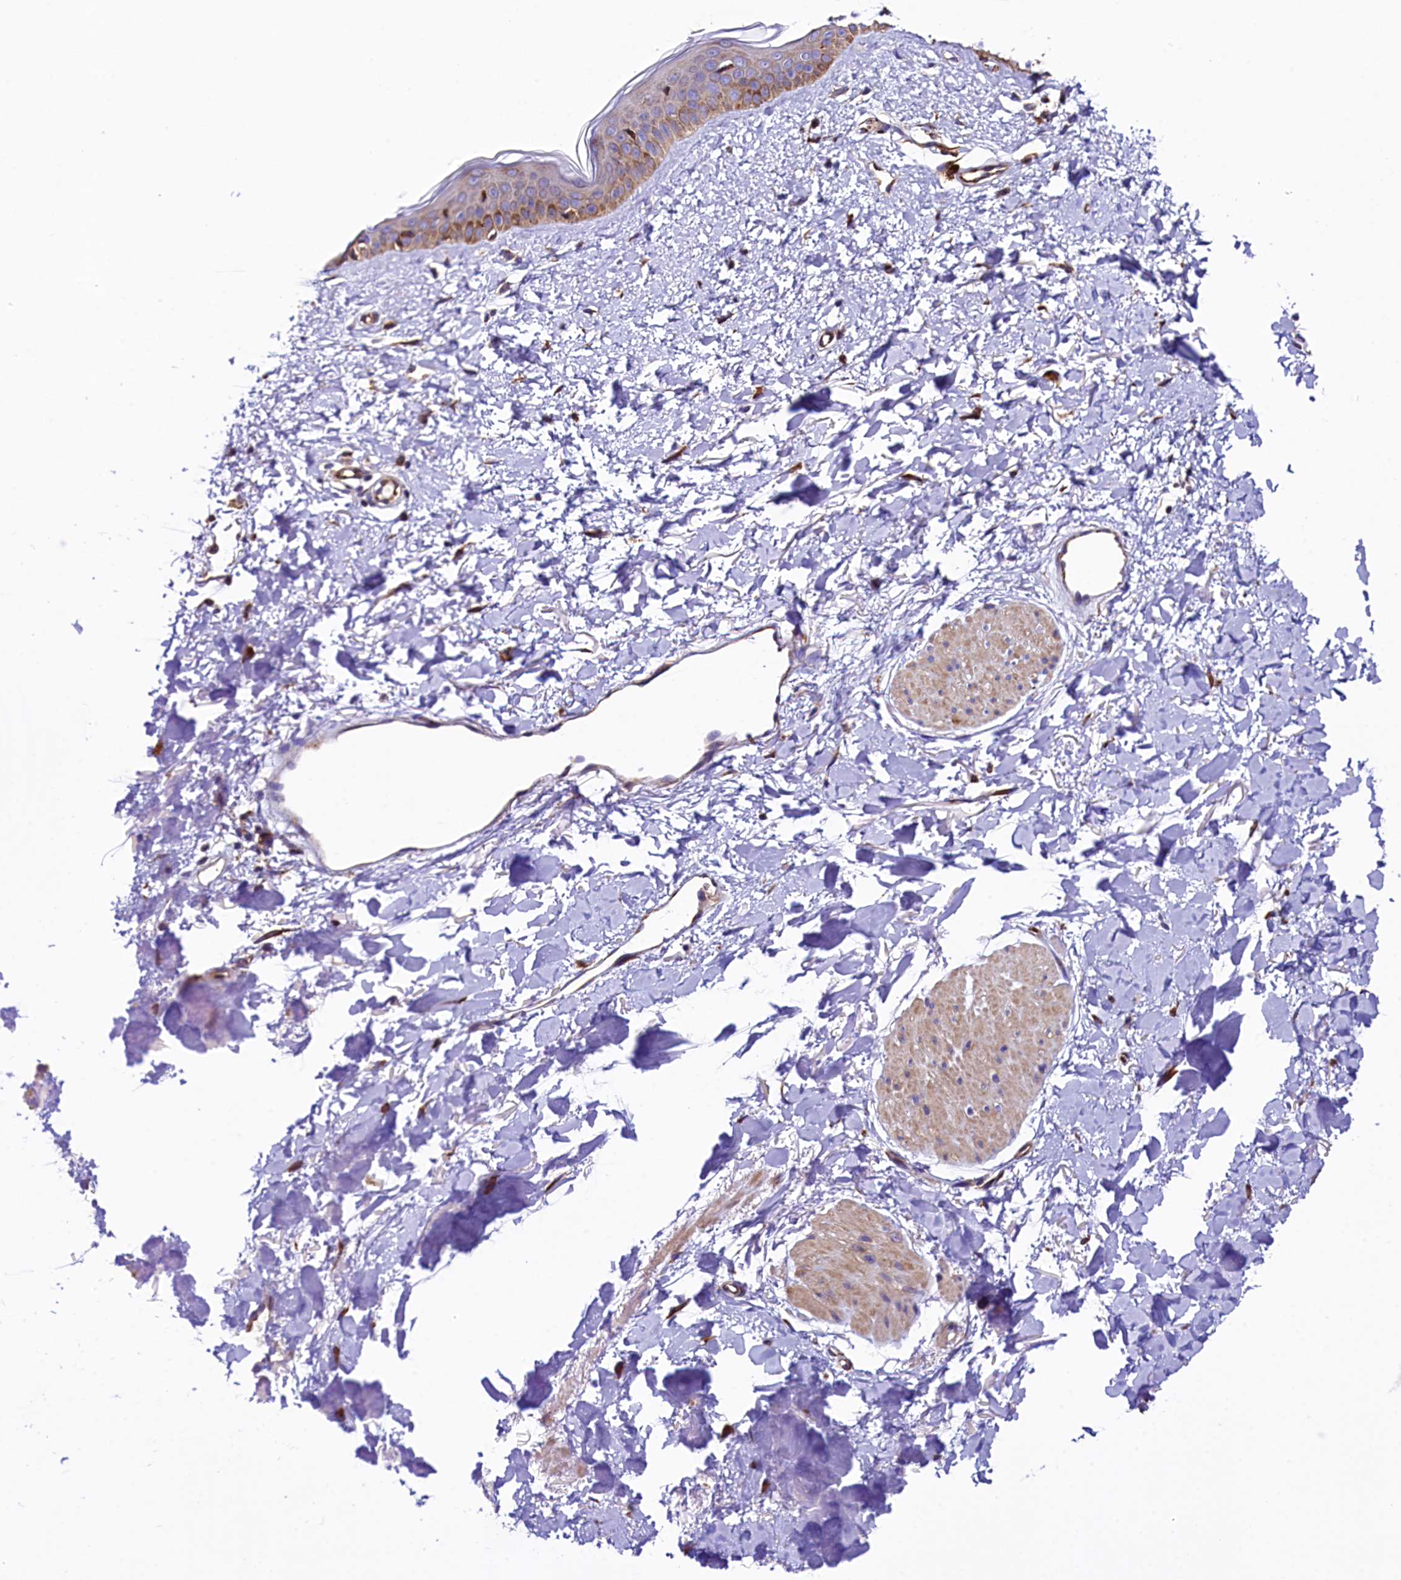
{"staining": {"intensity": "moderate", "quantity": "25%-75%", "location": "cytoplasmic/membranous"}, "tissue": "skin", "cell_type": "Fibroblasts", "image_type": "normal", "snomed": [{"axis": "morphology", "description": "Normal tissue, NOS"}, {"axis": "topography", "description": "Skin"}], "caption": "Protein staining exhibits moderate cytoplasmic/membranous staining in about 25%-75% of fibroblasts in unremarkable skin.", "gene": "CAPS2", "patient": {"sex": "female", "age": 58}}